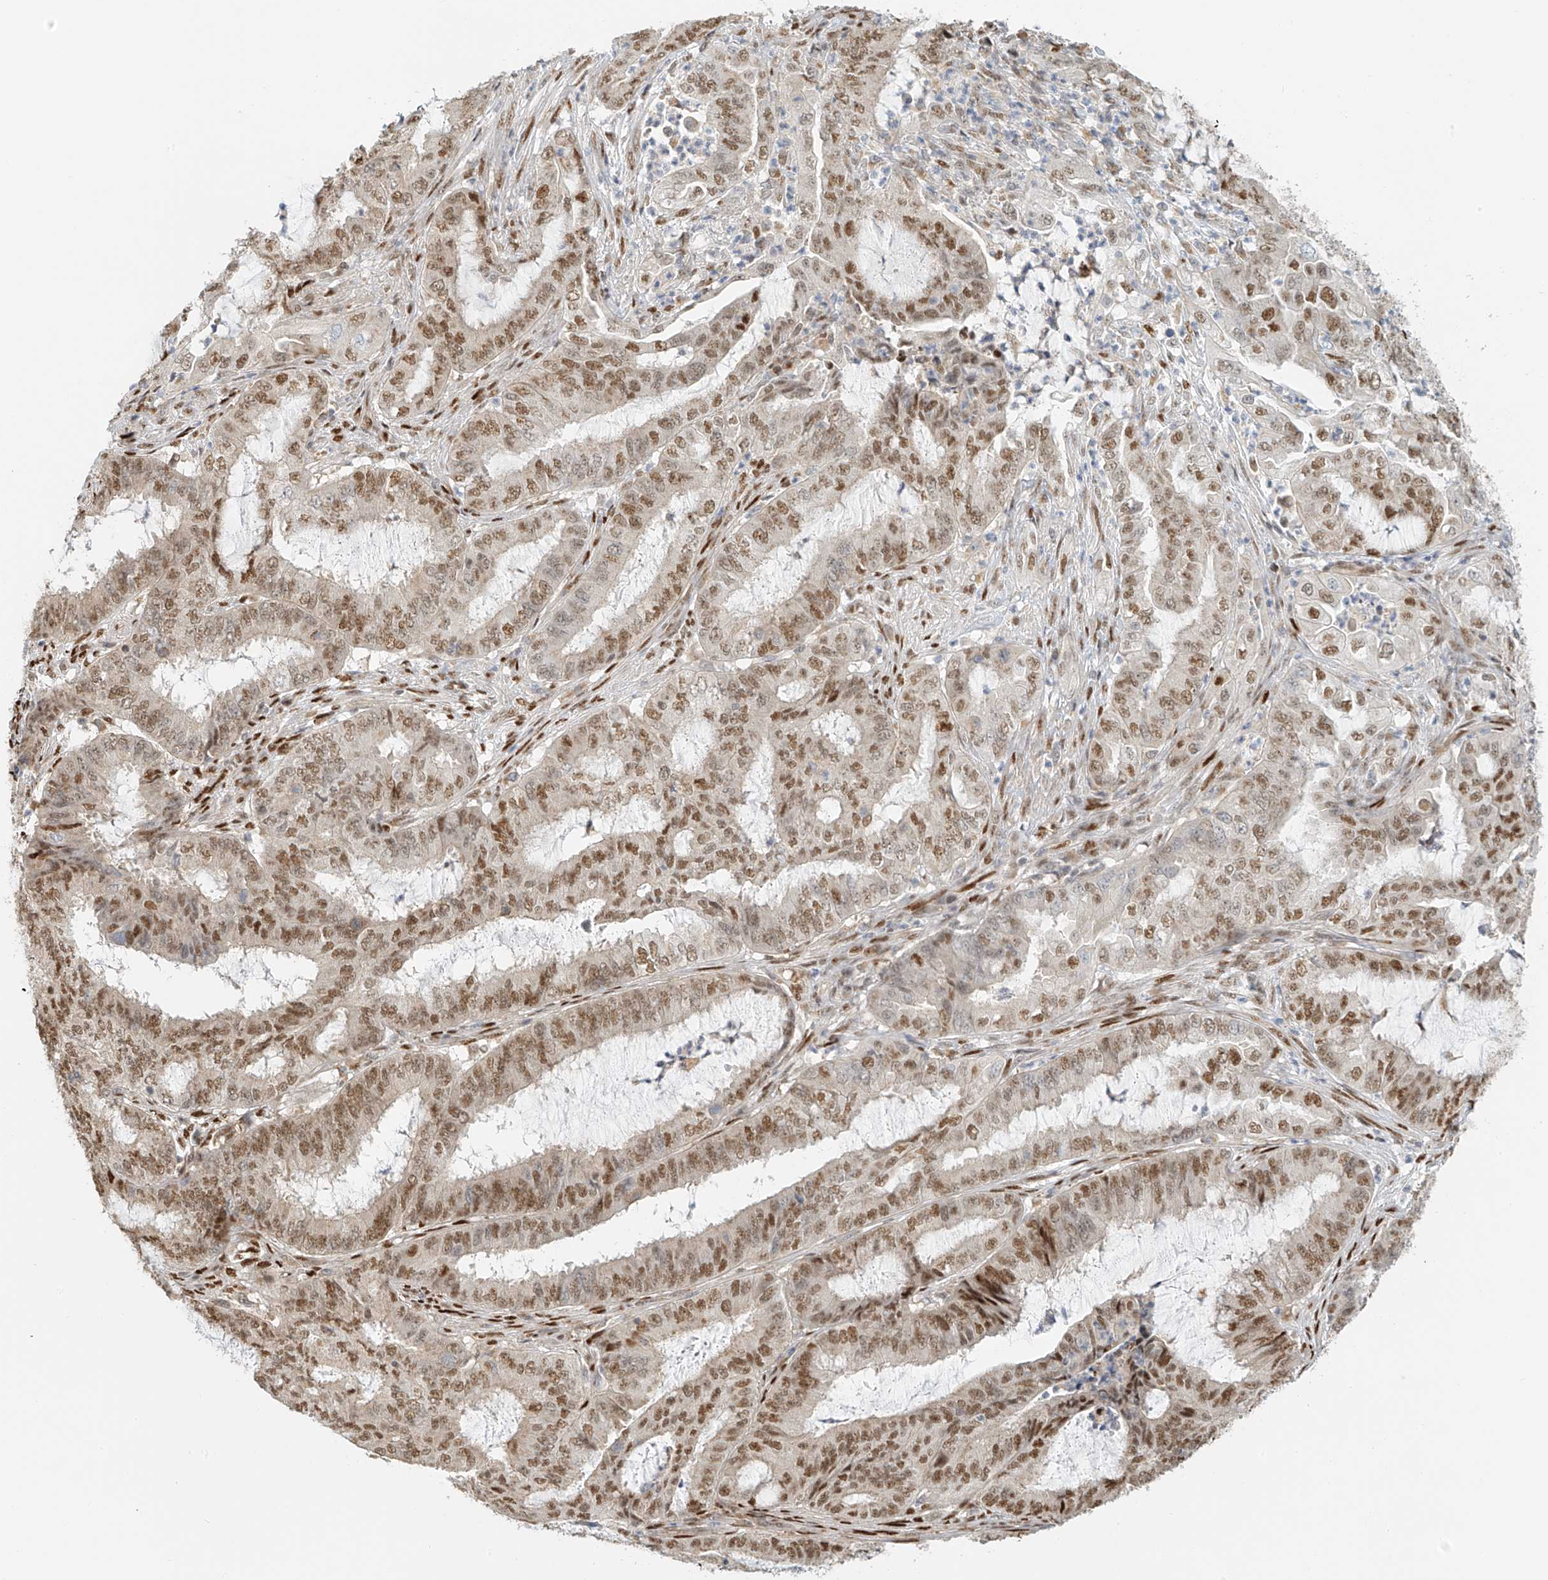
{"staining": {"intensity": "moderate", "quantity": ">75%", "location": "nuclear"}, "tissue": "endometrial cancer", "cell_type": "Tumor cells", "image_type": "cancer", "snomed": [{"axis": "morphology", "description": "Adenocarcinoma, NOS"}, {"axis": "topography", "description": "Endometrium"}], "caption": "Moderate nuclear staining is present in about >75% of tumor cells in endometrial cancer (adenocarcinoma).", "gene": "ZNF514", "patient": {"sex": "female", "age": 51}}